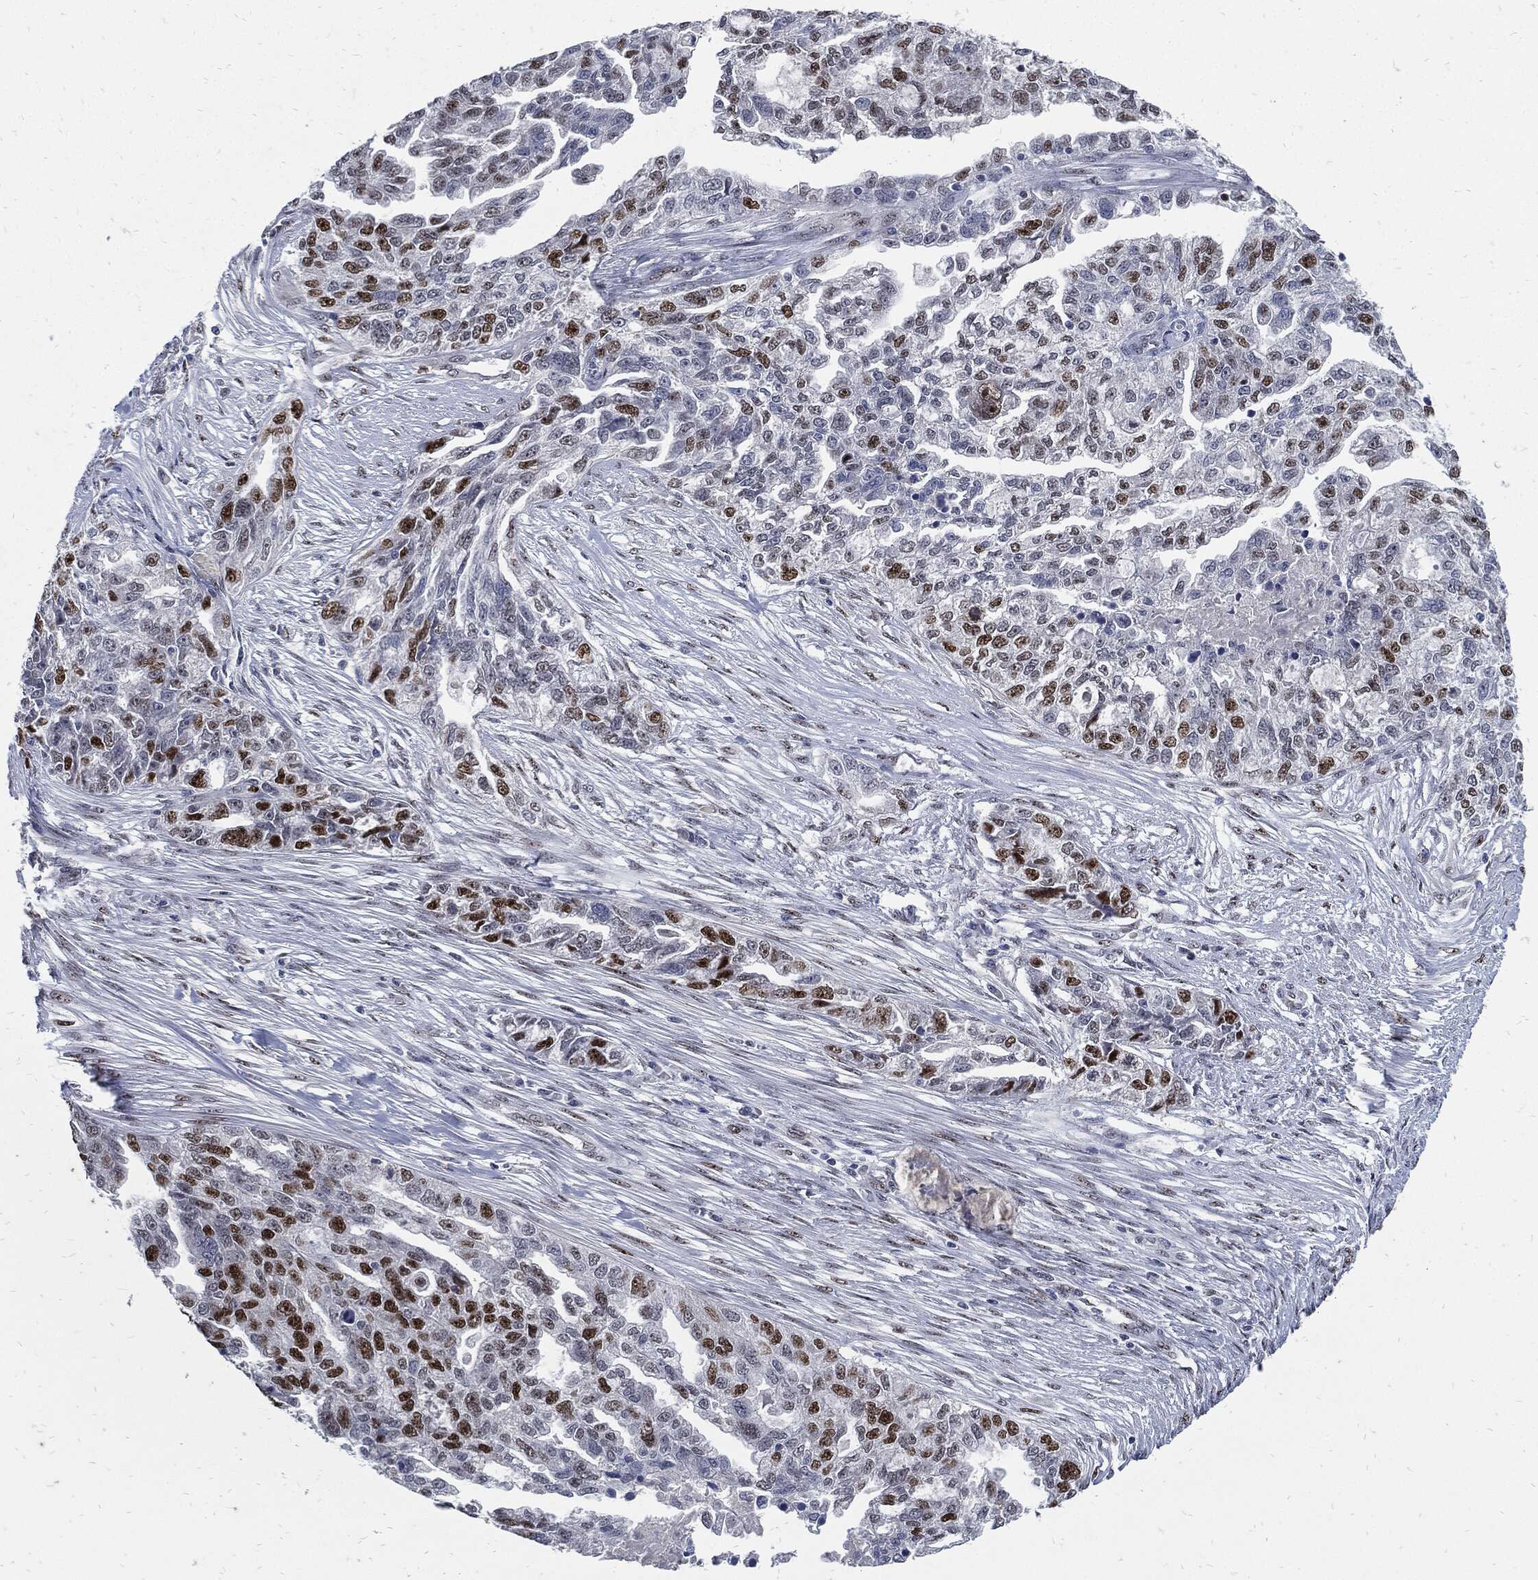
{"staining": {"intensity": "strong", "quantity": "25%-75%", "location": "nuclear"}, "tissue": "ovarian cancer", "cell_type": "Tumor cells", "image_type": "cancer", "snomed": [{"axis": "morphology", "description": "Cystadenocarcinoma, serous, NOS"}, {"axis": "topography", "description": "Ovary"}], "caption": "The micrograph displays immunohistochemical staining of ovarian cancer. There is strong nuclear positivity is appreciated in about 25%-75% of tumor cells.", "gene": "NBN", "patient": {"sex": "female", "age": 51}}